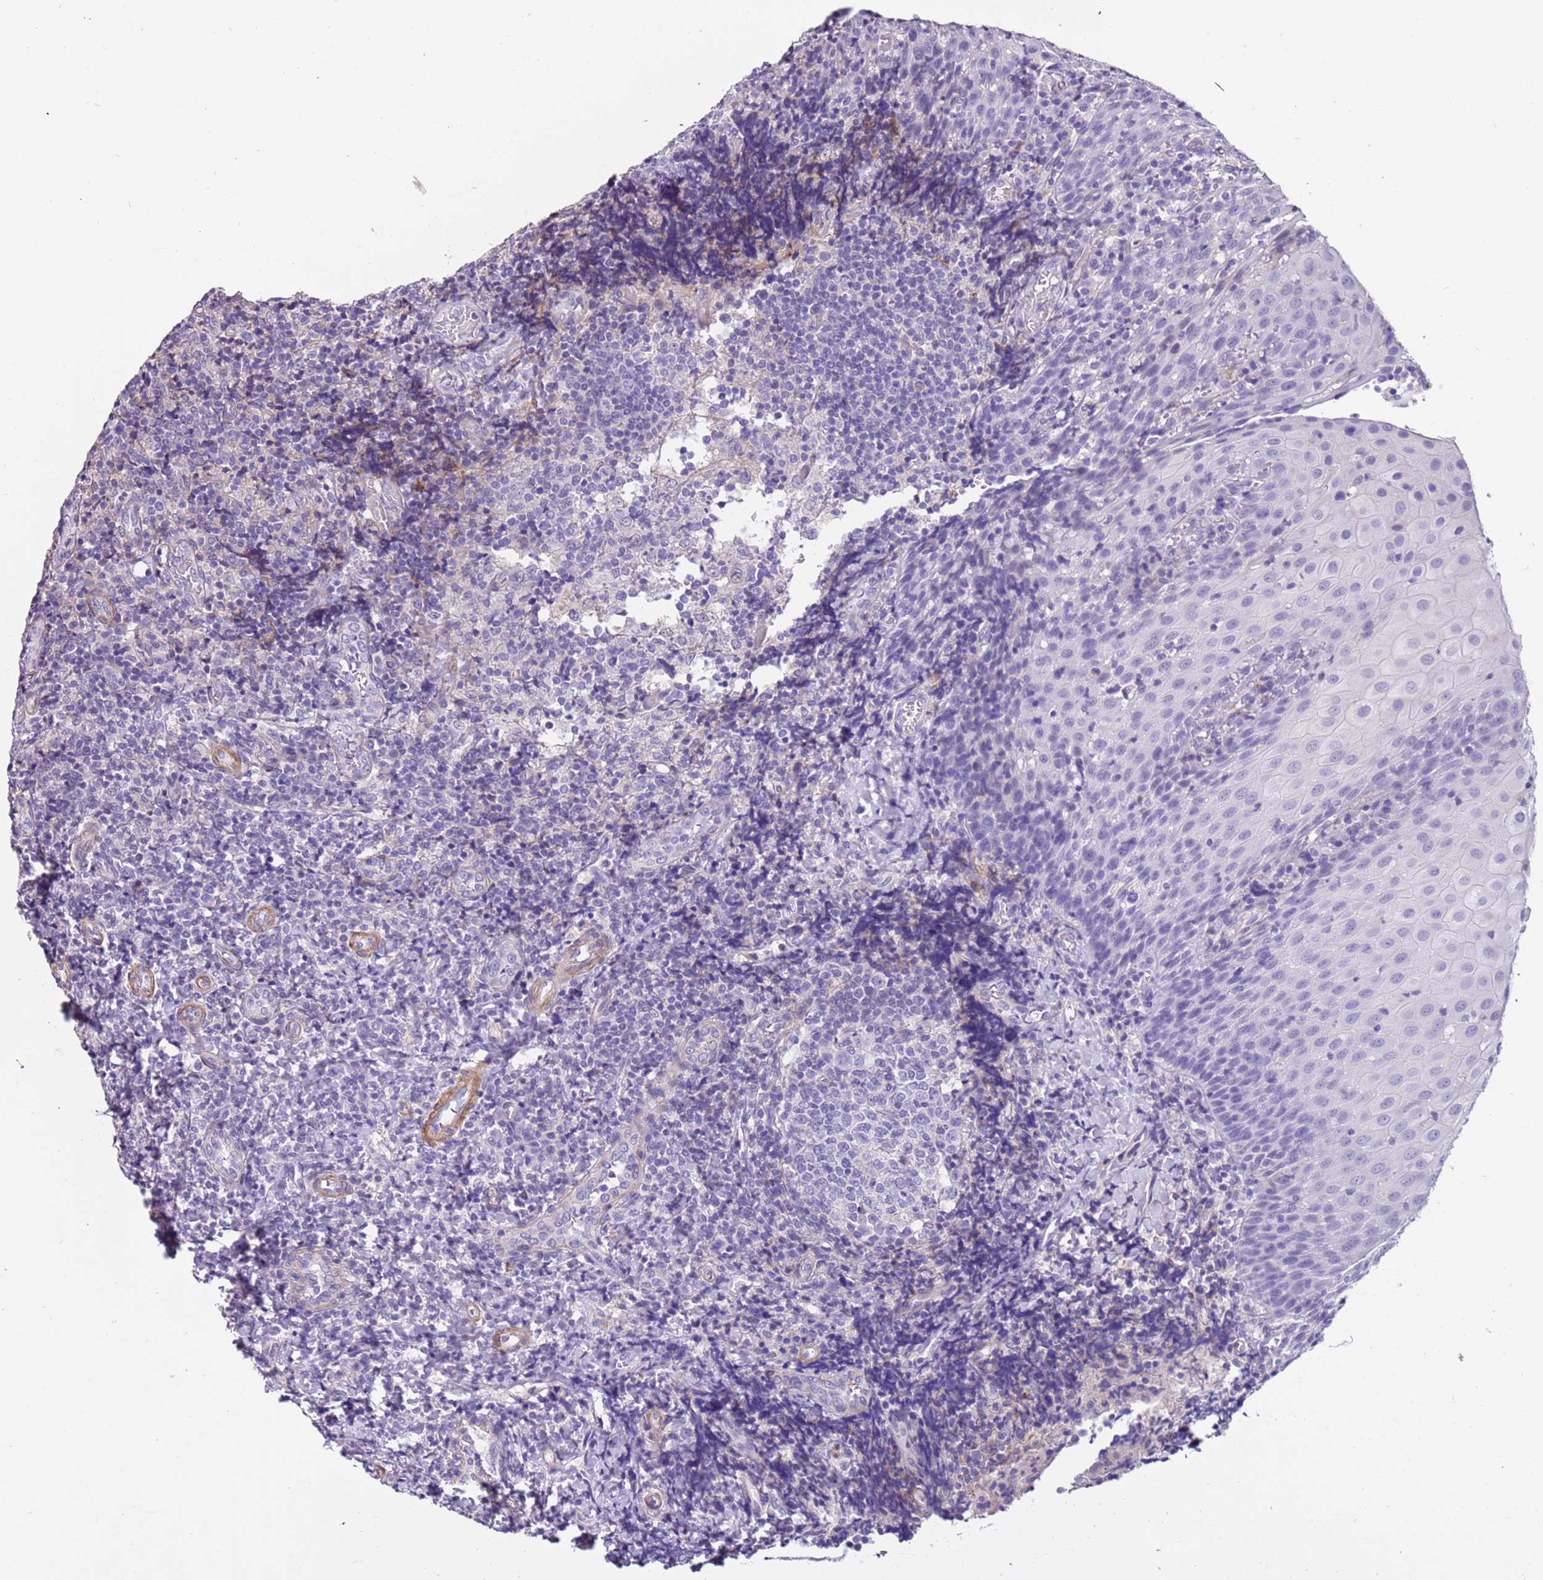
{"staining": {"intensity": "negative", "quantity": "none", "location": "none"}, "tissue": "tonsil", "cell_type": "Germinal center cells", "image_type": "normal", "snomed": [{"axis": "morphology", "description": "Normal tissue, NOS"}, {"axis": "topography", "description": "Tonsil"}], "caption": "This is an immunohistochemistry histopathology image of unremarkable tonsil. There is no positivity in germinal center cells.", "gene": "PCGF2", "patient": {"sex": "female", "age": 19}}